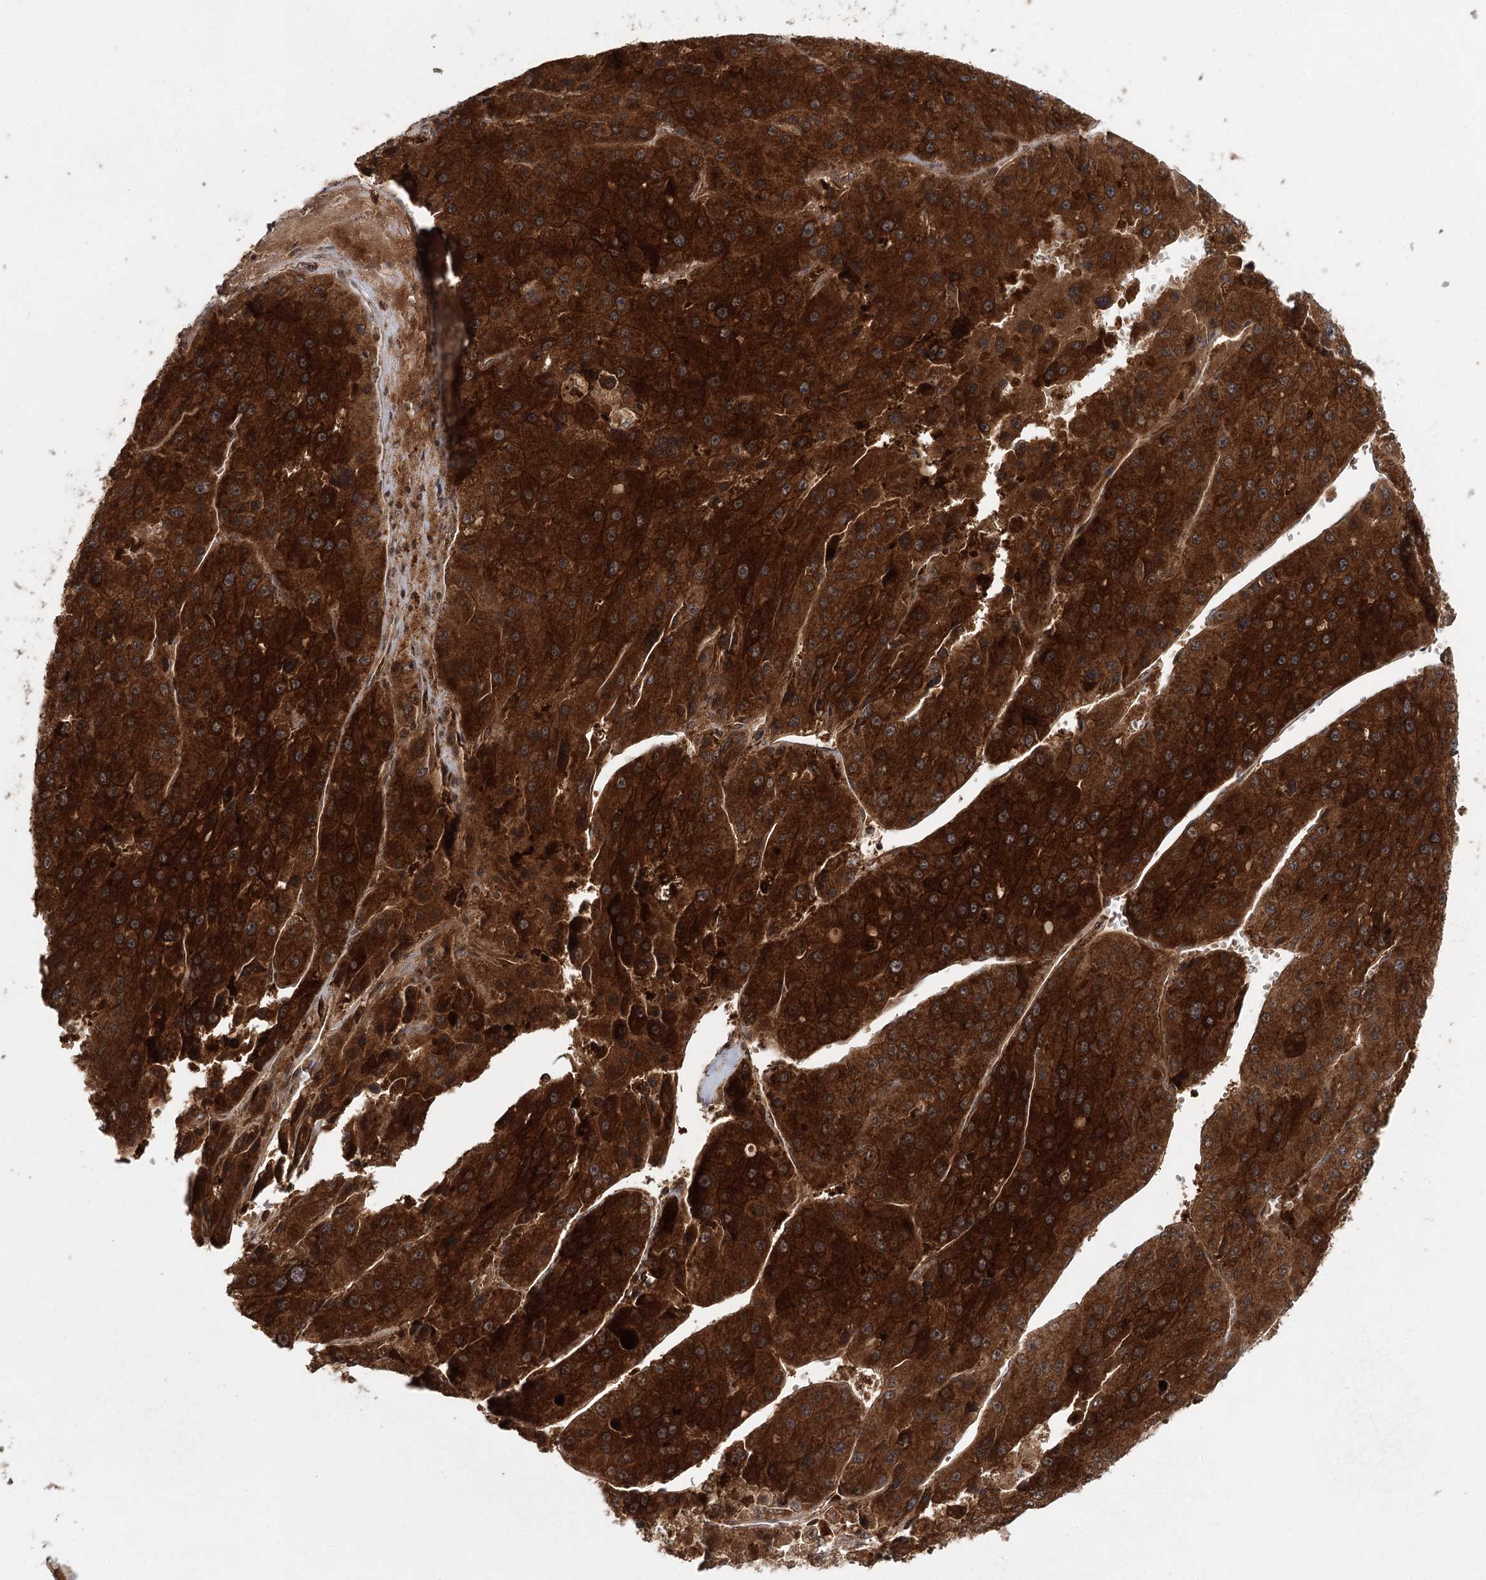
{"staining": {"intensity": "strong", "quantity": ">75%", "location": "cytoplasmic/membranous"}, "tissue": "liver cancer", "cell_type": "Tumor cells", "image_type": "cancer", "snomed": [{"axis": "morphology", "description": "Carcinoma, Hepatocellular, NOS"}, {"axis": "topography", "description": "Liver"}], "caption": "An IHC photomicrograph of tumor tissue is shown. Protein staining in brown labels strong cytoplasmic/membranous positivity in liver cancer within tumor cells. (Brightfield microscopy of DAB IHC at high magnification).", "gene": "MICU1", "patient": {"sex": "female", "age": 73}}